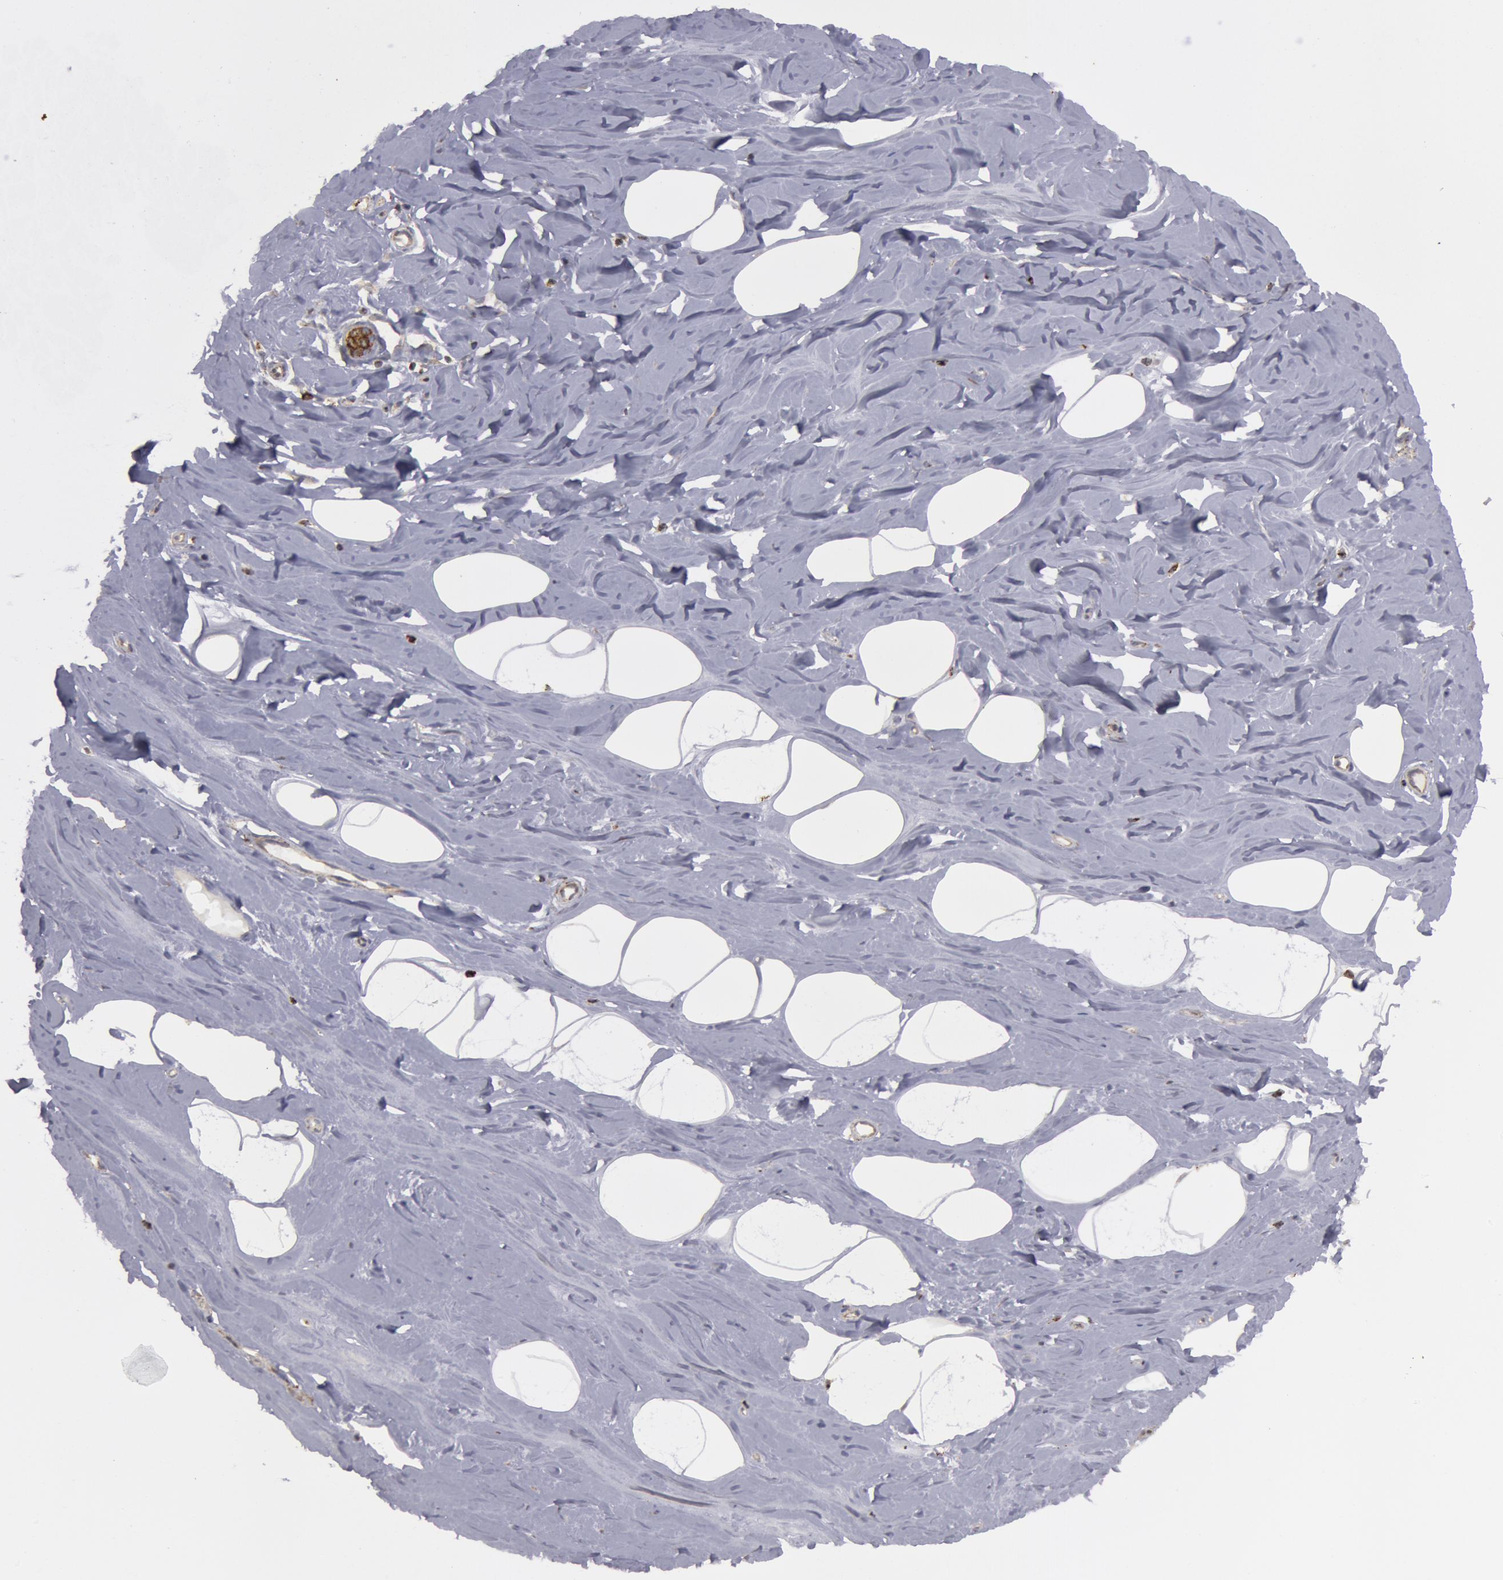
{"staining": {"intensity": "negative", "quantity": "none", "location": "none"}, "tissue": "breast", "cell_type": "Adipocytes", "image_type": "normal", "snomed": [{"axis": "morphology", "description": "Normal tissue, NOS"}, {"axis": "topography", "description": "Breast"}], "caption": "Adipocytes show no significant protein expression in benign breast. (Stains: DAB (3,3'-diaminobenzidine) immunohistochemistry (IHC) with hematoxylin counter stain, Microscopy: brightfield microscopy at high magnification).", "gene": "ERBB2", "patient": {"sex": "female", "age": 45}}